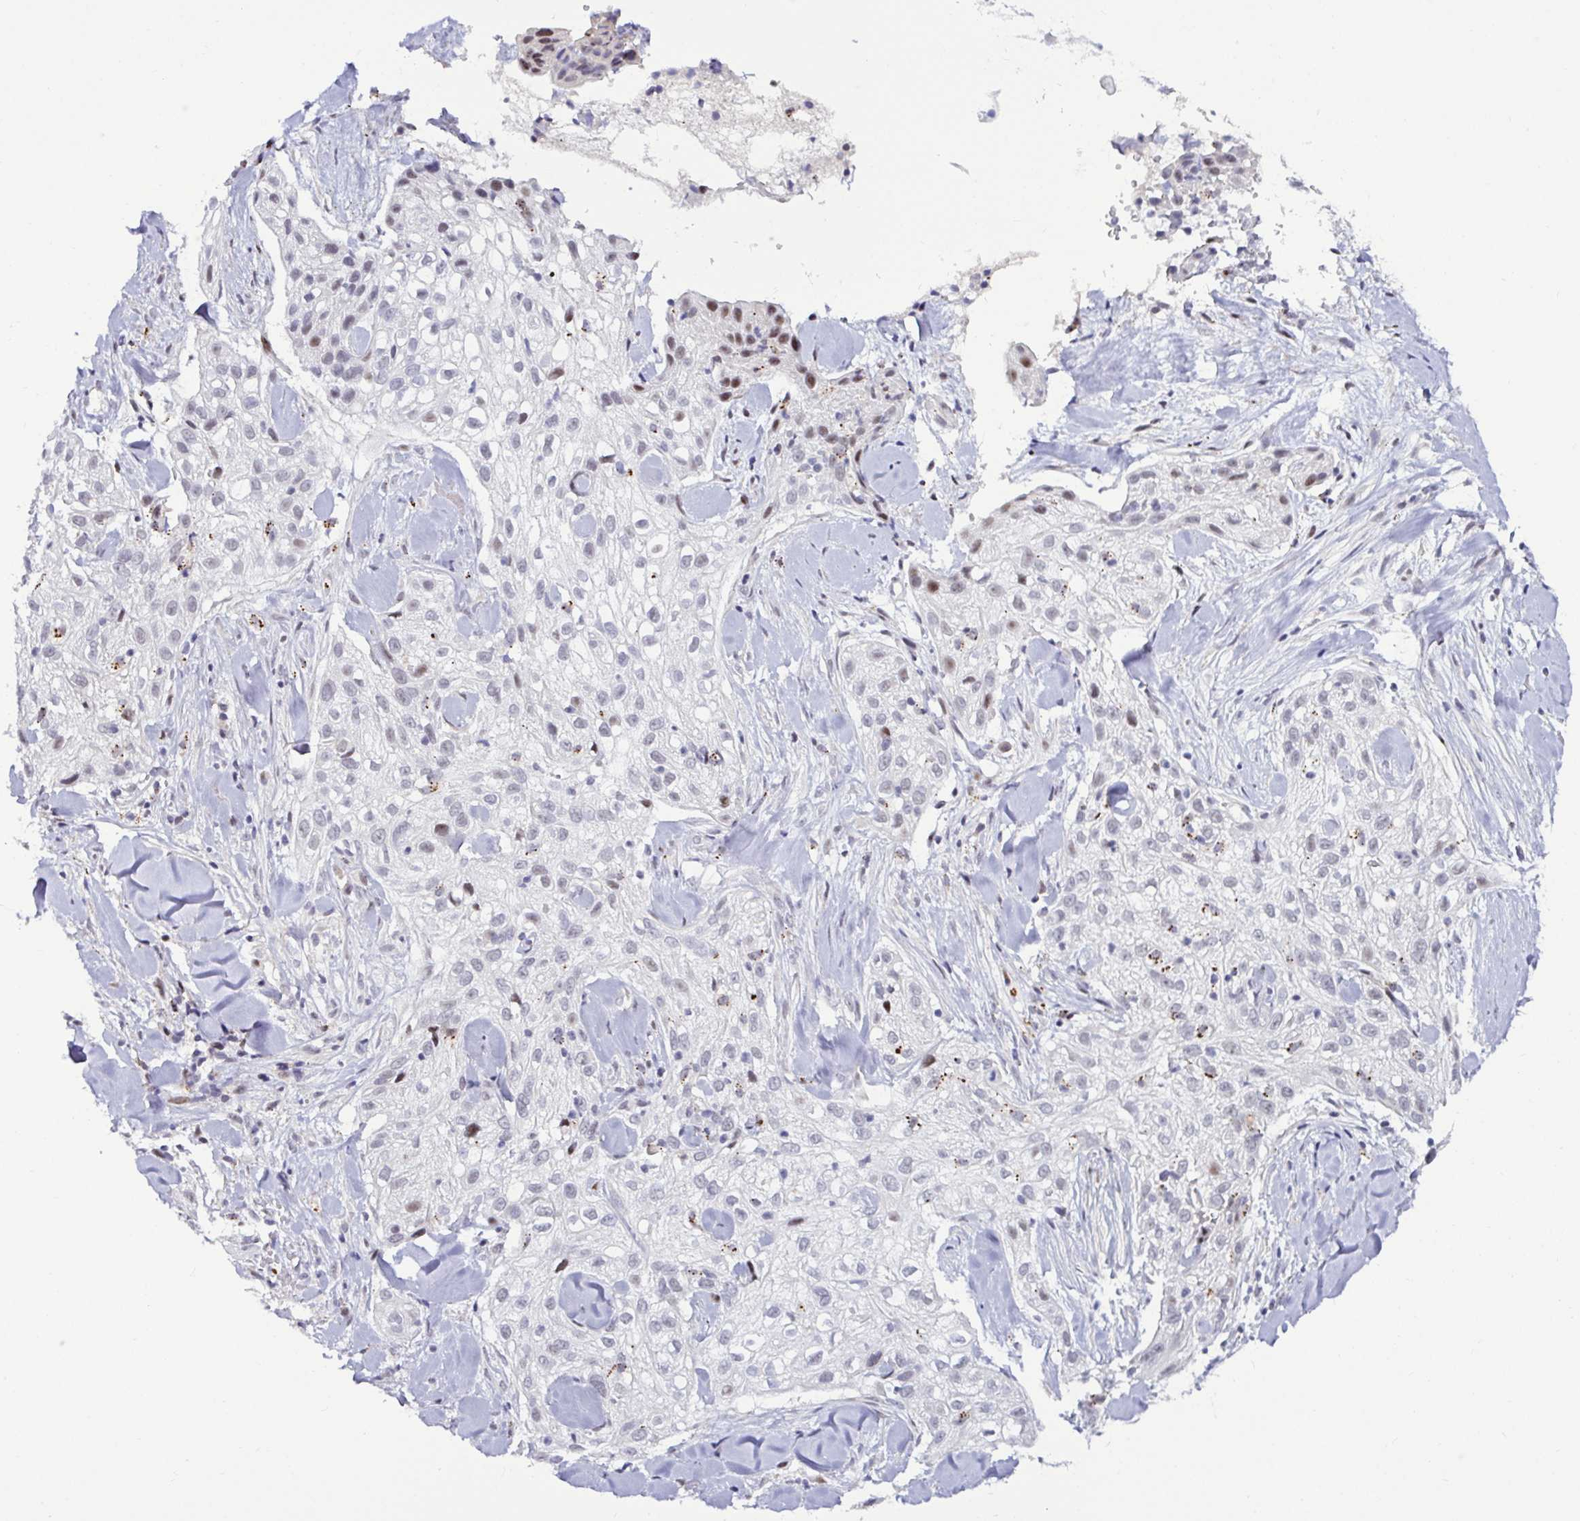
{"staining": {"intensity": "weak", "quantity": "<25%", "location": "nuclear"}, "tissue": "skin cancer", "cell_type": "Tumor cells", "image_type": "cancer", "snomed": [{"axis": "morphology", "description": "Squamous cell carcinoma, NOS"}, {"axis": "topography", "description": "Skin"}], "caption": "Immunohistochemistry (IHC) micrograph of skin cancer (squamous cell carcinoma) stained for a protein (brown), which demonstrates no staining in tumor cells. The staining is performed using DAB (3,3'-diaminobenzidine) brown chromogen with nuclei counter-stained in using hematoxylin.", "gene": "DZIP1", "patient": {"sex": "male", "age": 82}}